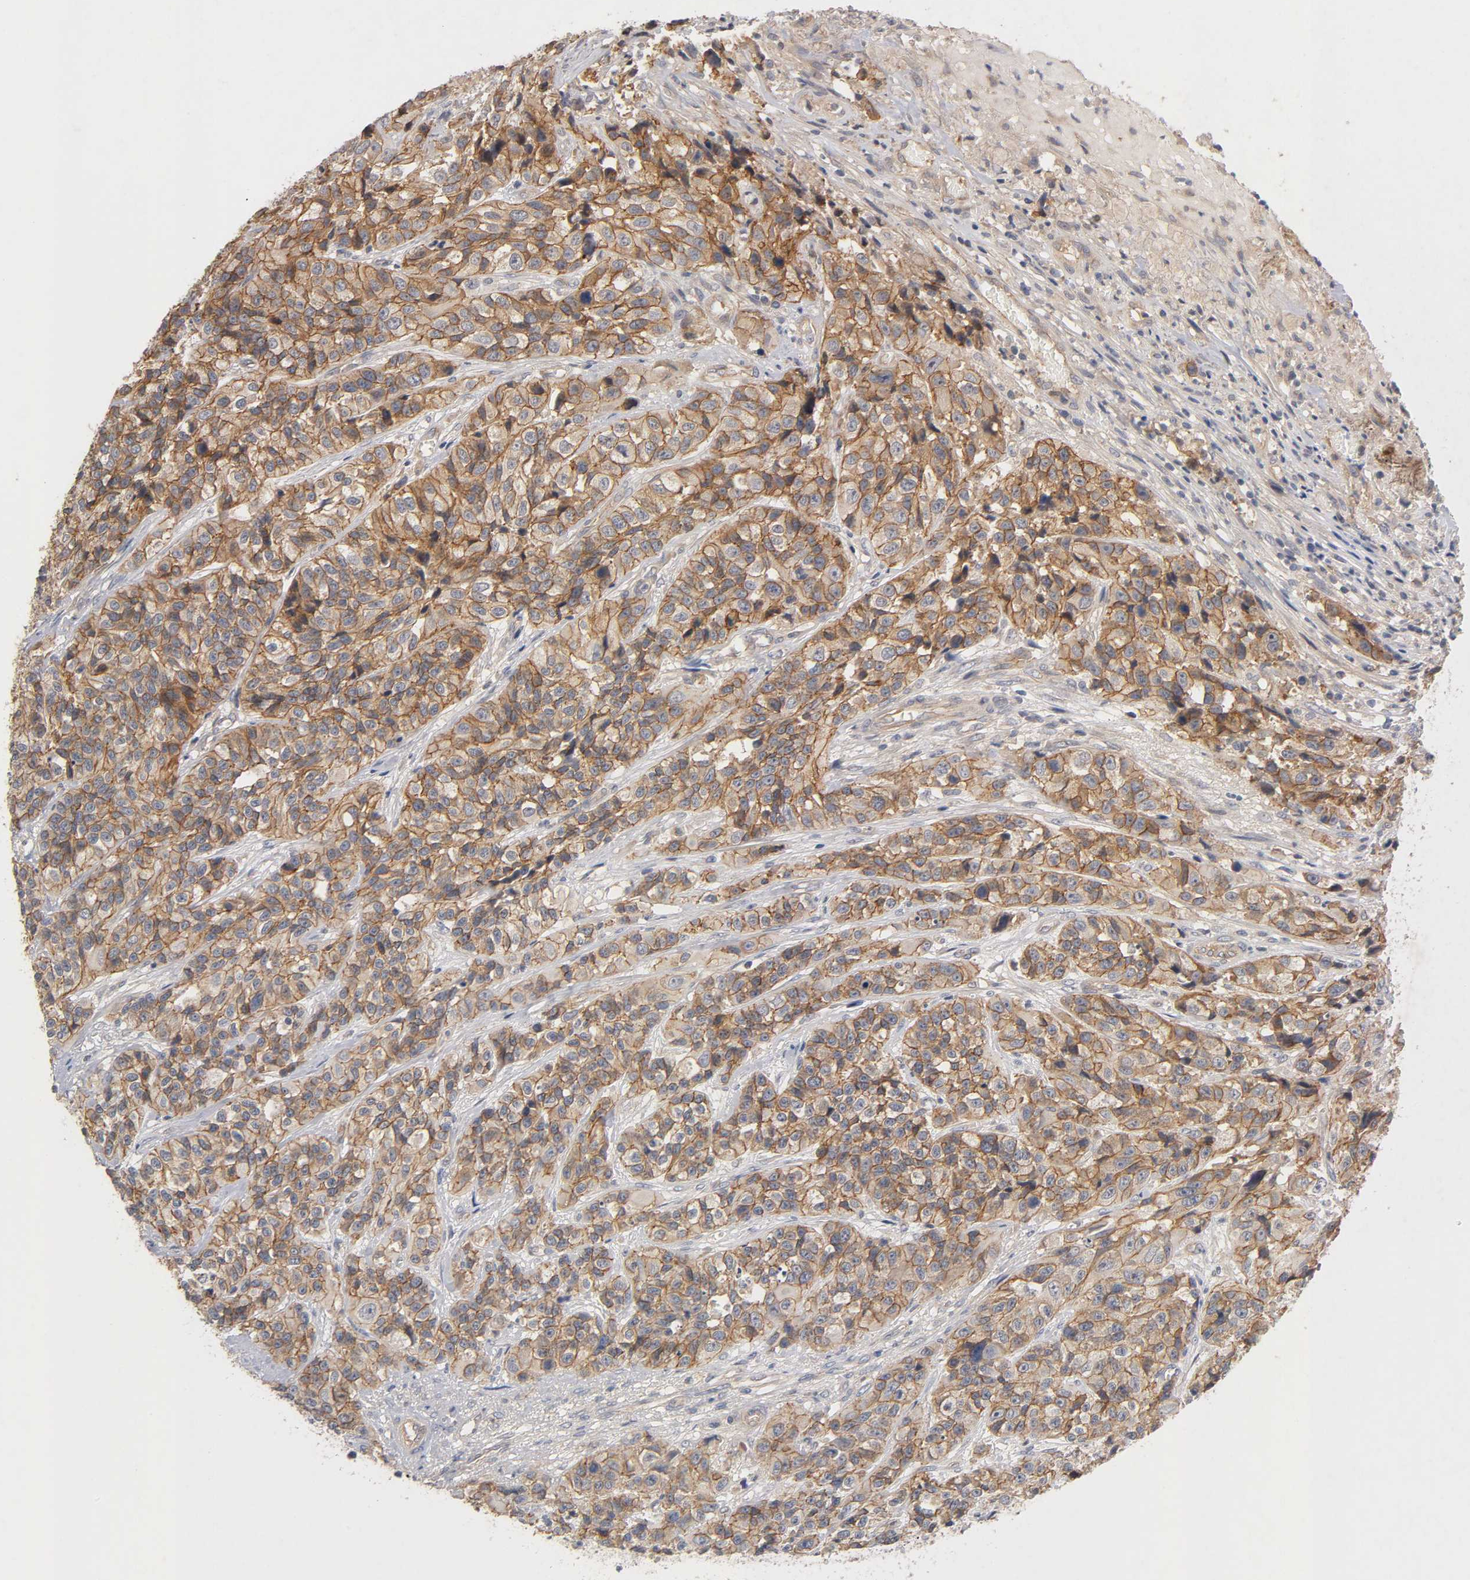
{"staining": {"intensity": "moderate", "quantity": ">75%", "location": "cytoplasmic/membranous"}, "tissue": "urothelial cancer", "cell_type": "Tumor cells", "image_type": "cancer", "snomed": [{"axis": "morphology", "description": "Urothelial carcinoma, High grade"}, {"axis": "topography", "description": "Urinary bladder"}], "caption": "Immunohistochemical staining of urothelial carcinoma (high-grade) demonstrates medium levels of moderate cytoplasmic/membranous protein staining in approximately >75% of tumor cells.", "gene": "PDZD11", "patient": {"sex": "female", "age": 81}}